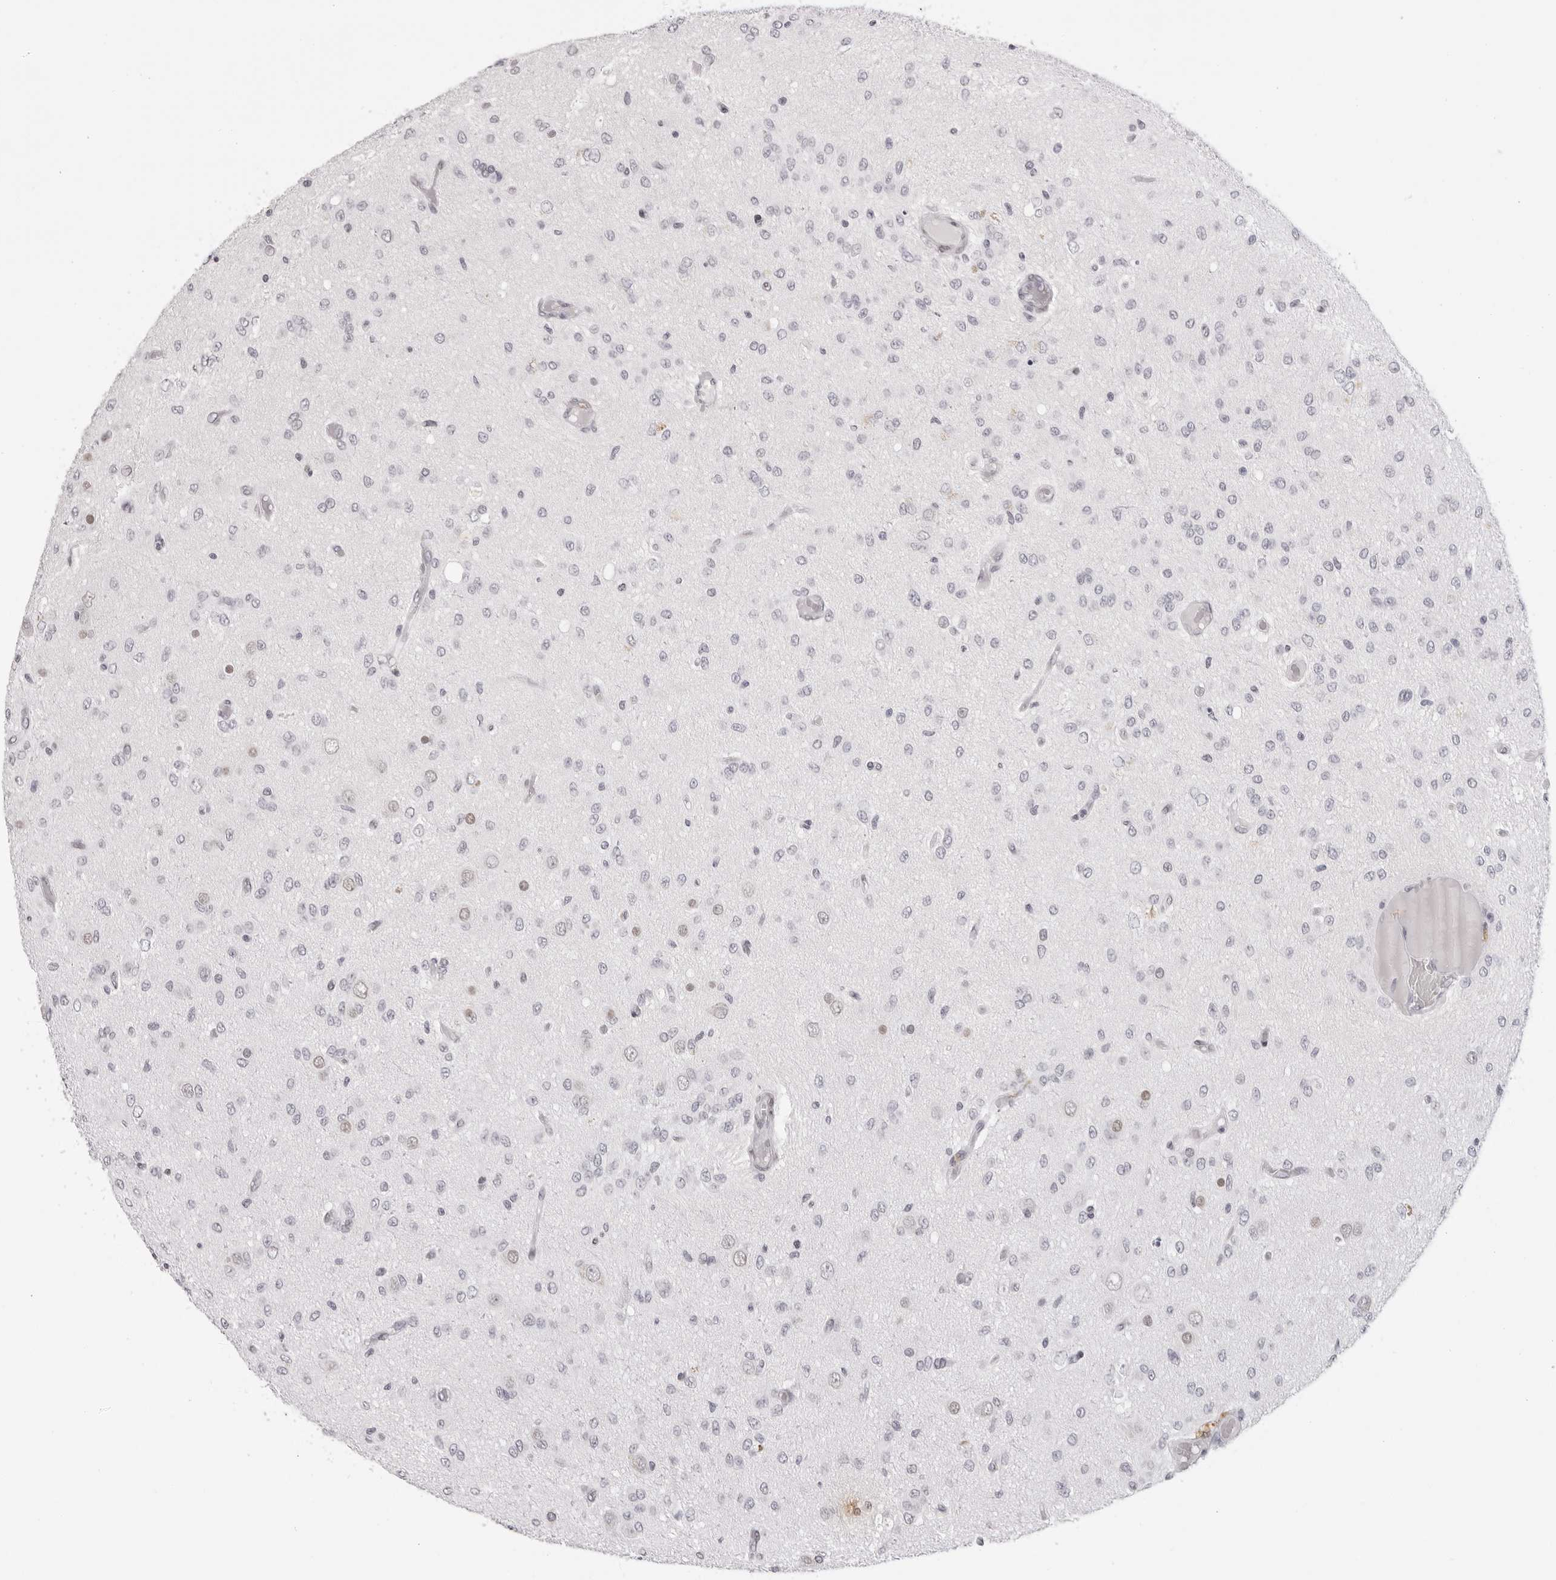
{"staining": {"intensity": "negative", "quantity": "none", "location": "none"}, "tissue": "glioma", "cell_type": "Tumor cells", "image_type": "cancer", "snomed": [{"axis": "morphology", "description": "Glioma, malignant, High grade"}, {"axis": "topography", "description": "Brain"}], "caption": "Glioma was stained to show a protein in brown. There is no significant expression in tumor cells.", "gene": "MAFK", "patient": {"sex": "female", "age": 59}}